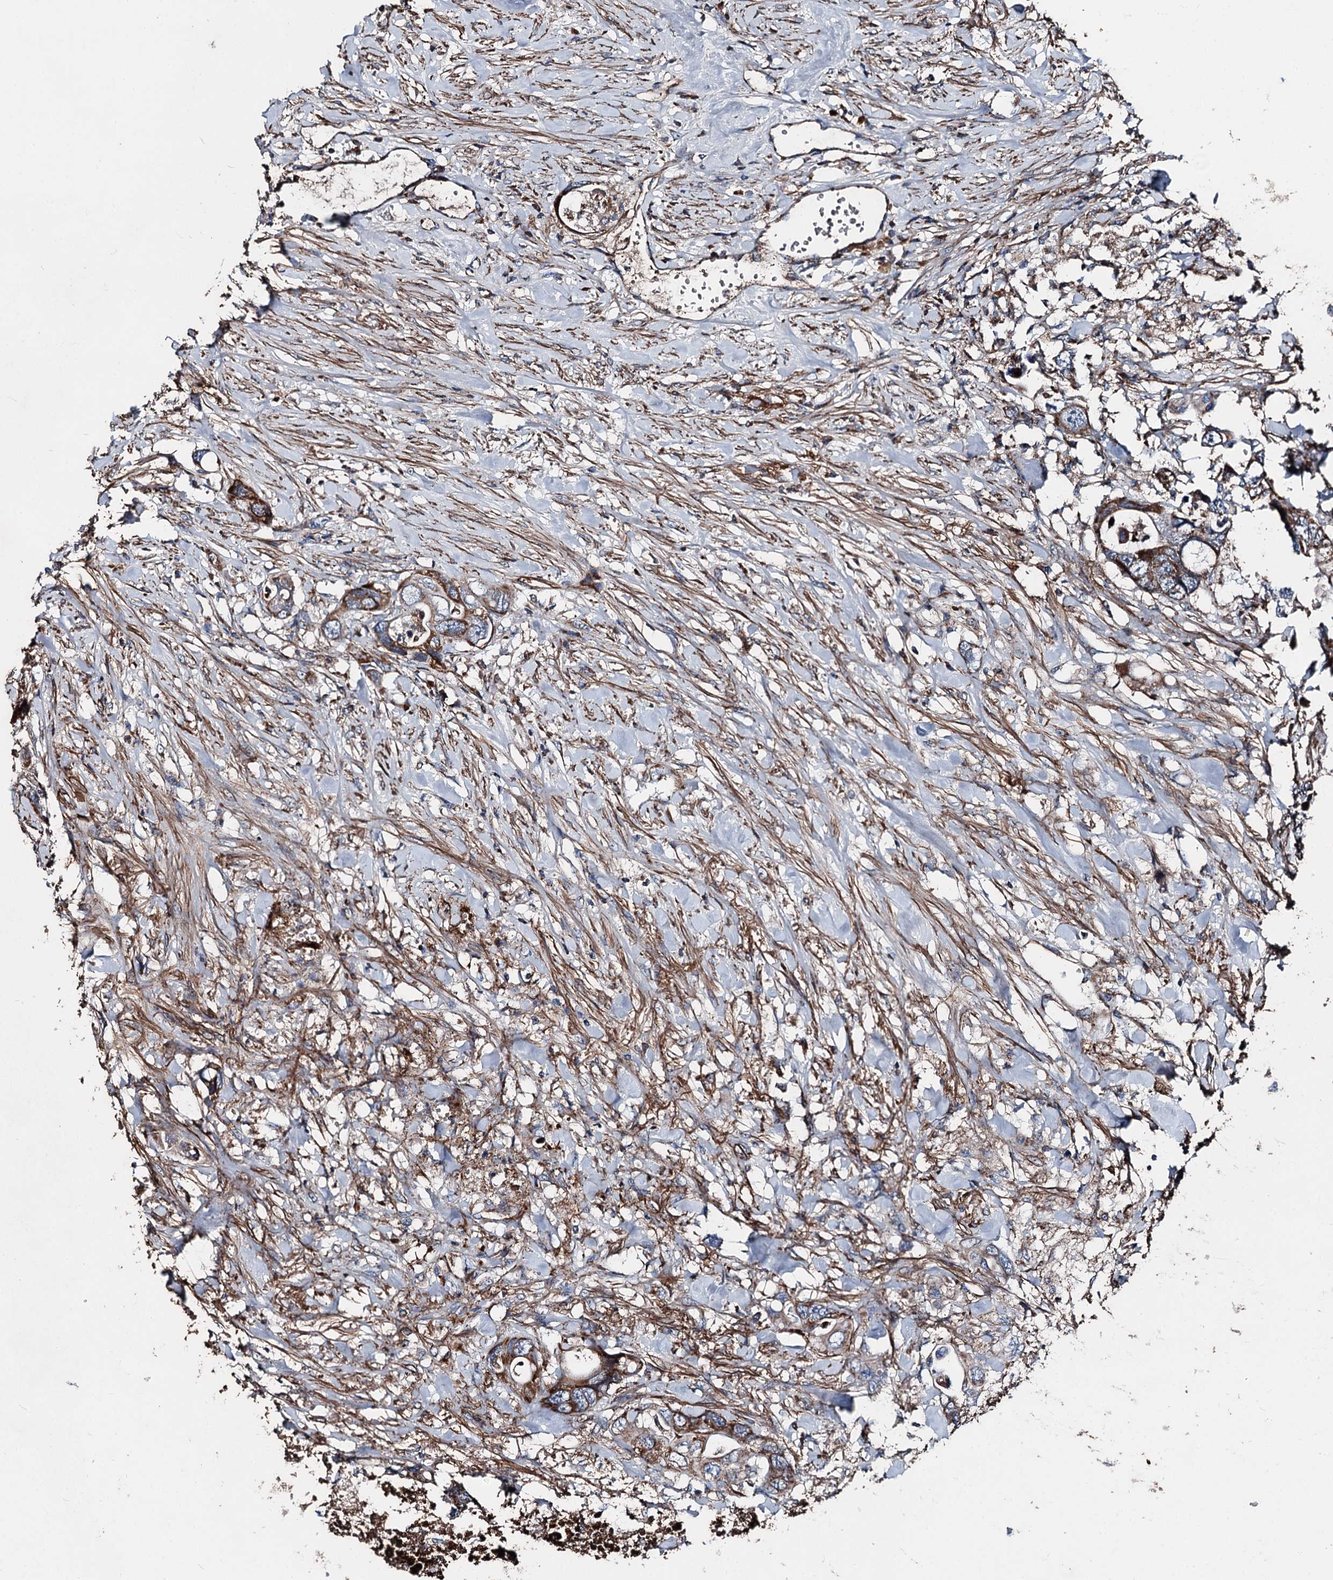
{"staining": {"intensity": "strong", "quantity": ">75%", "location": "cytoplasmic/membranous"}, "tissue": "colorectal cancer", "cell_type": "Tumor cells", "image_type": "cancer", "snomed": [{"axis": "morphology", "description": "Adenocarcinoma, NOS"}, {"axis": "topography", "description": "Rectum"}], "caption": "Colorectal cancer (adenocarcinoma) stained with a protein marker shows strong staining in tumor cells.", "gene": "DDIAS", "patient": {"sex": "male", "age": 57}}